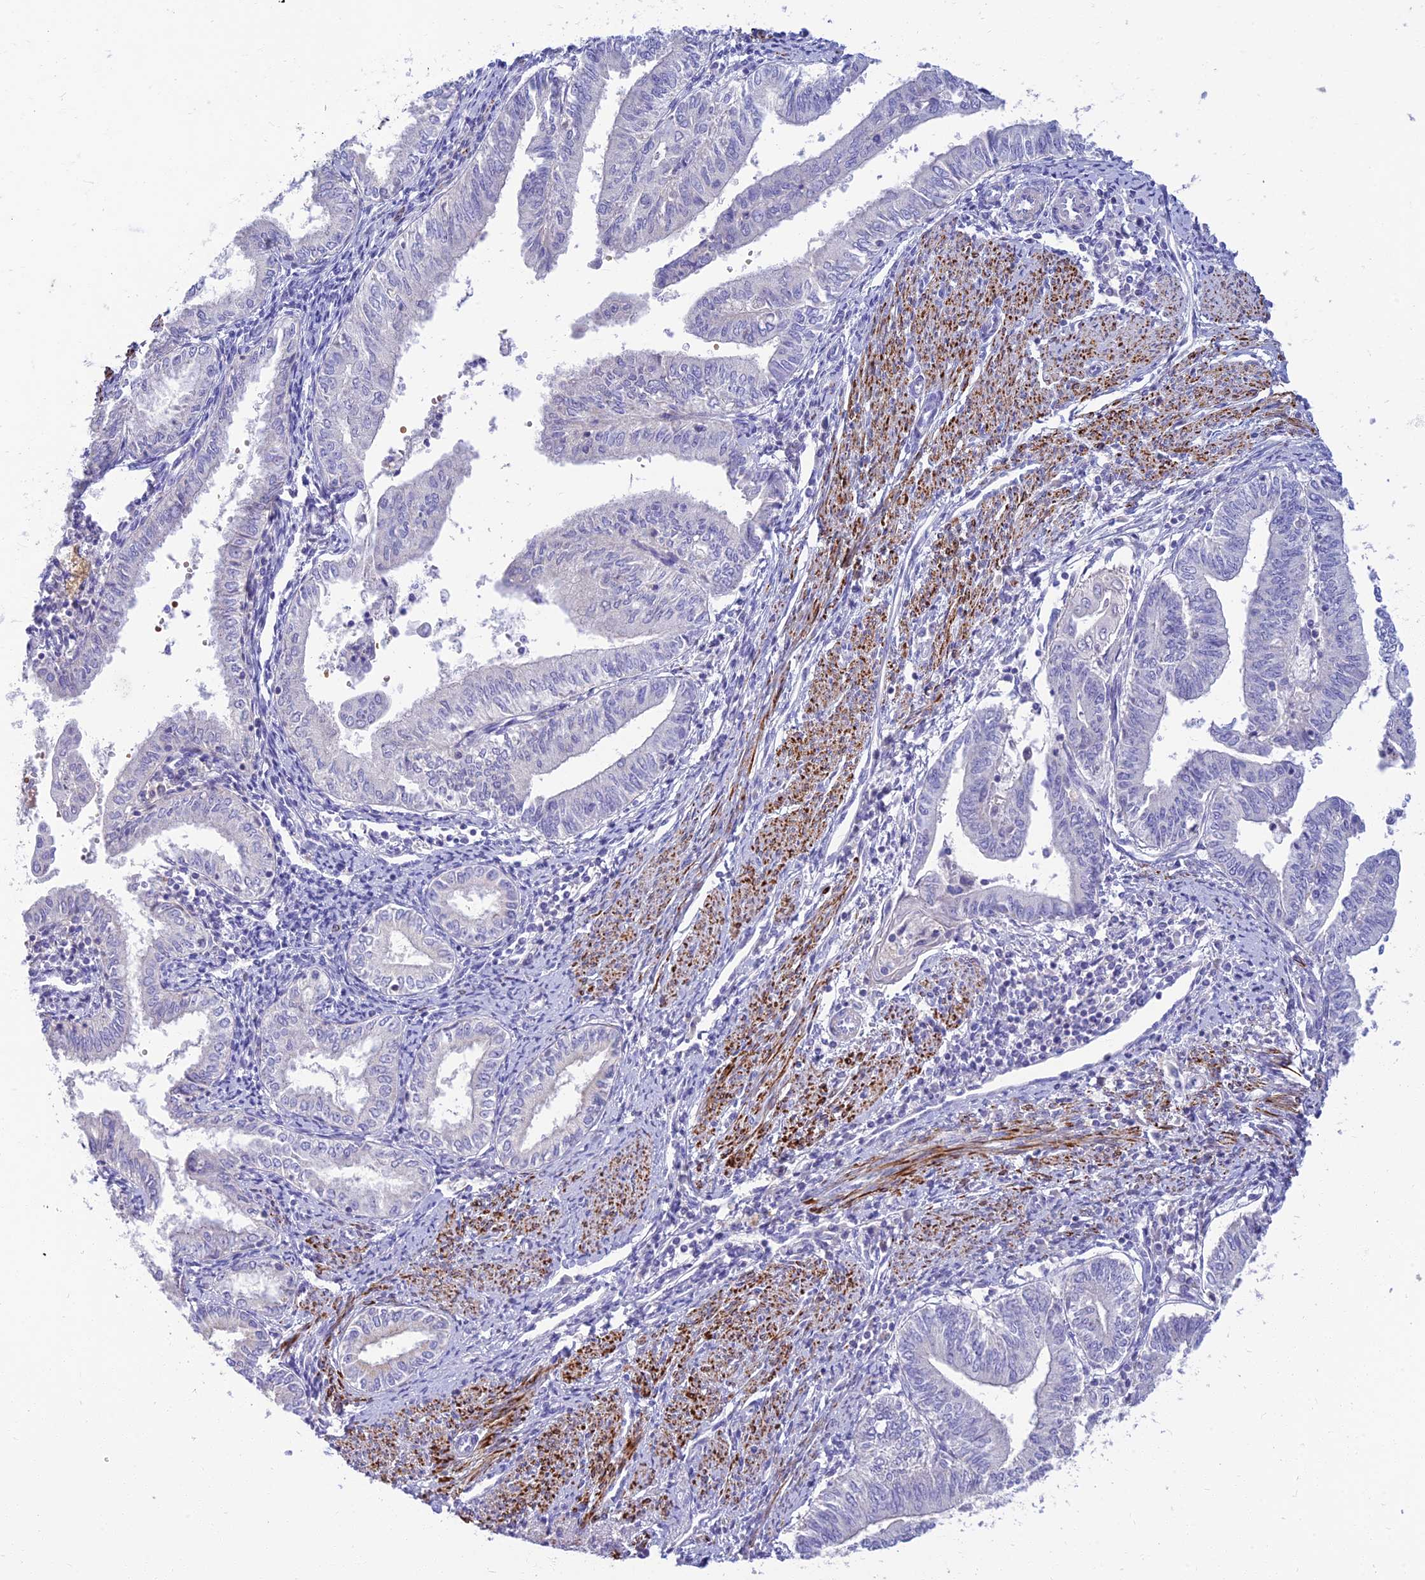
{"staining": {"intensity": "negative", "quantity": "none", "location": "none"}, "tissue": "endometrial cancer", "cell_type": "Tumor cells", "image_type": "cancer", "snomed": [{"axis": "morphology", "description": "Adenocarcinoma, NOS"}, {"axis": "topography", "description": "Endometrium"}], "caption": "Immunohistochemistry (IHC) of human endometrial adenocarcinoma displays no expression in tumor cells.", "gene": "CLIP4", "patient": {"sex": "female", "age": 66}}